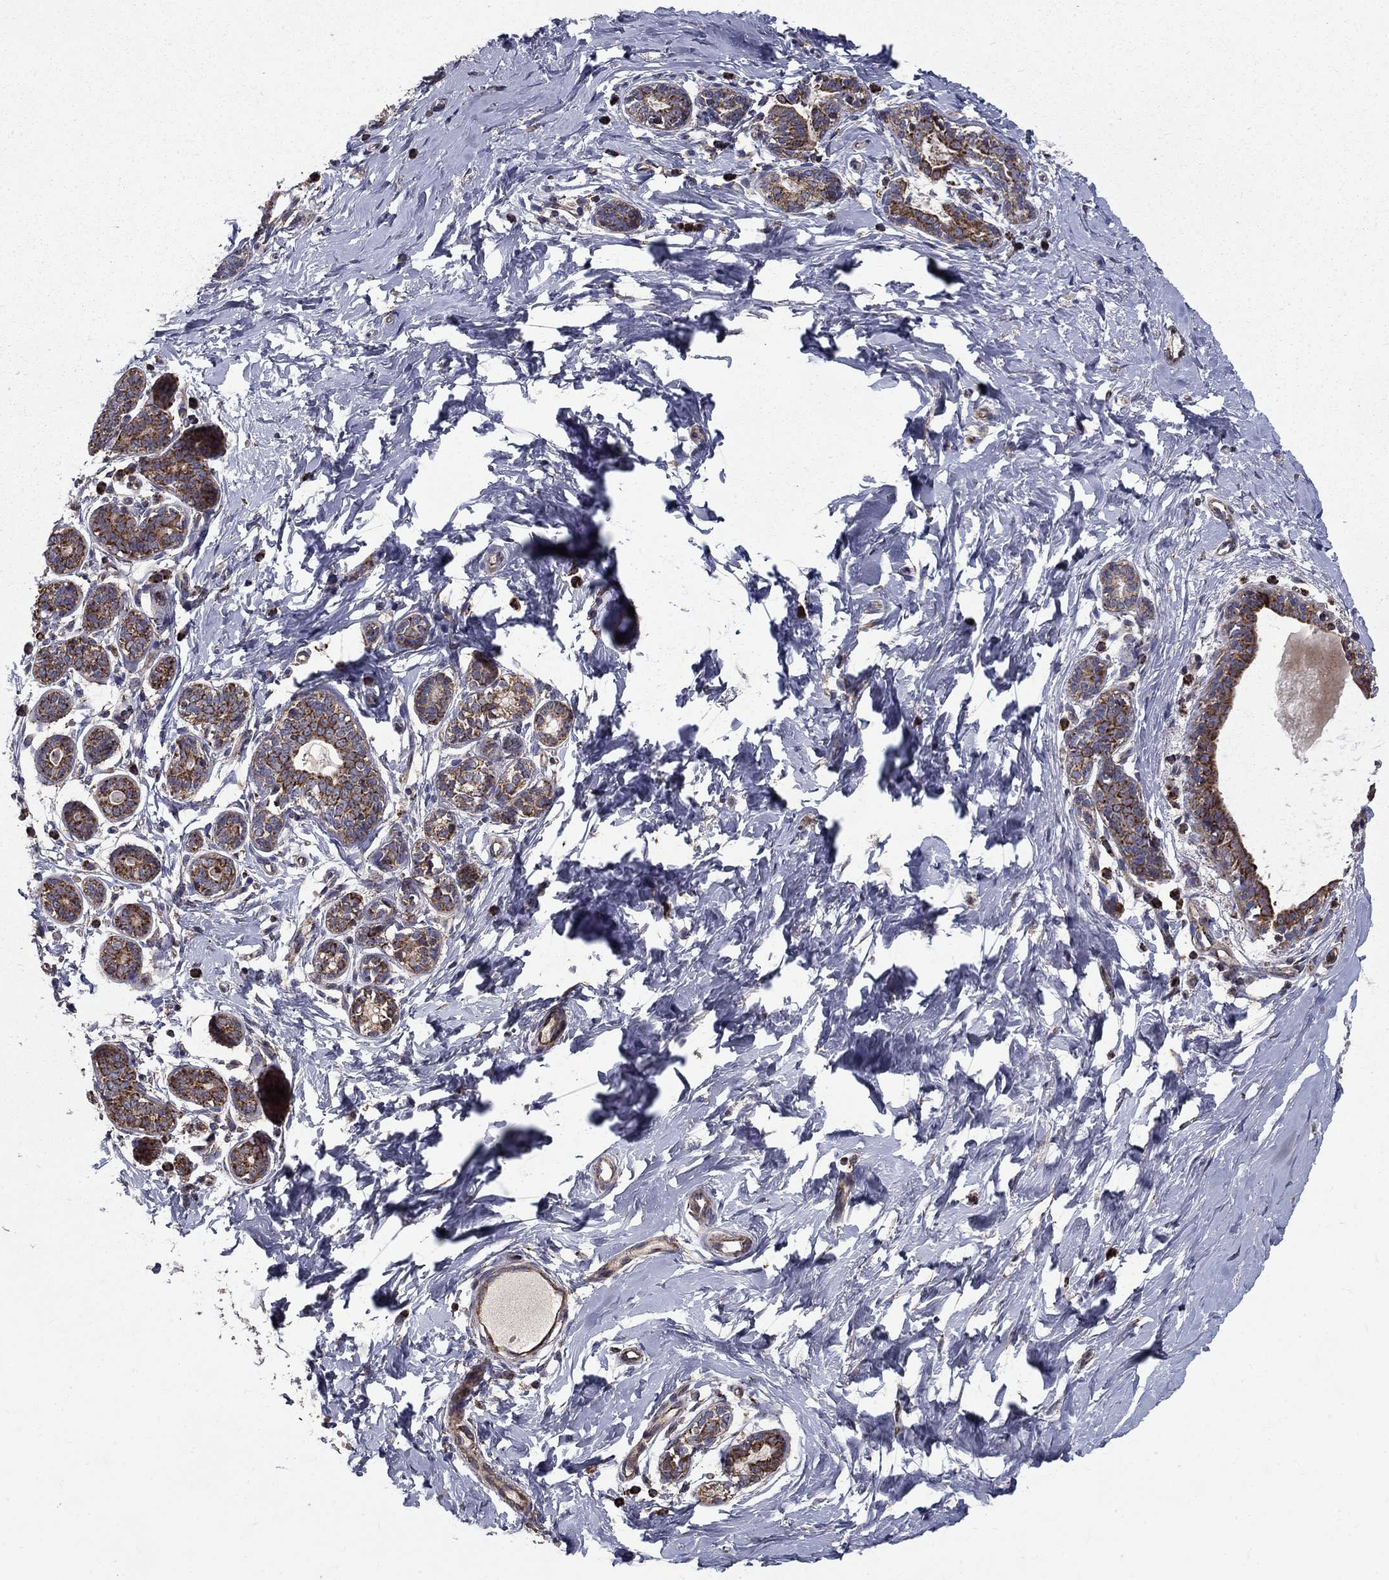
{"staining": {"intensity": "negative", "quantity": "none", "location": "none"}, "tissue": "breast", "cell_type": "Adipocytes", "image_type": "normal", "snomed": [{"axis": "morphology", "description": "Normal tissue, NOS"}, {"axis": "topography", "description": "Breast"}], "caption": "DAB (3,3'-diaminobenzidine) immunohistochemical staining of benign human breast shows no significant staining in adipocytes.", "gene": "NDUFS8", "patient": {"sex": "female", "age": 37}}